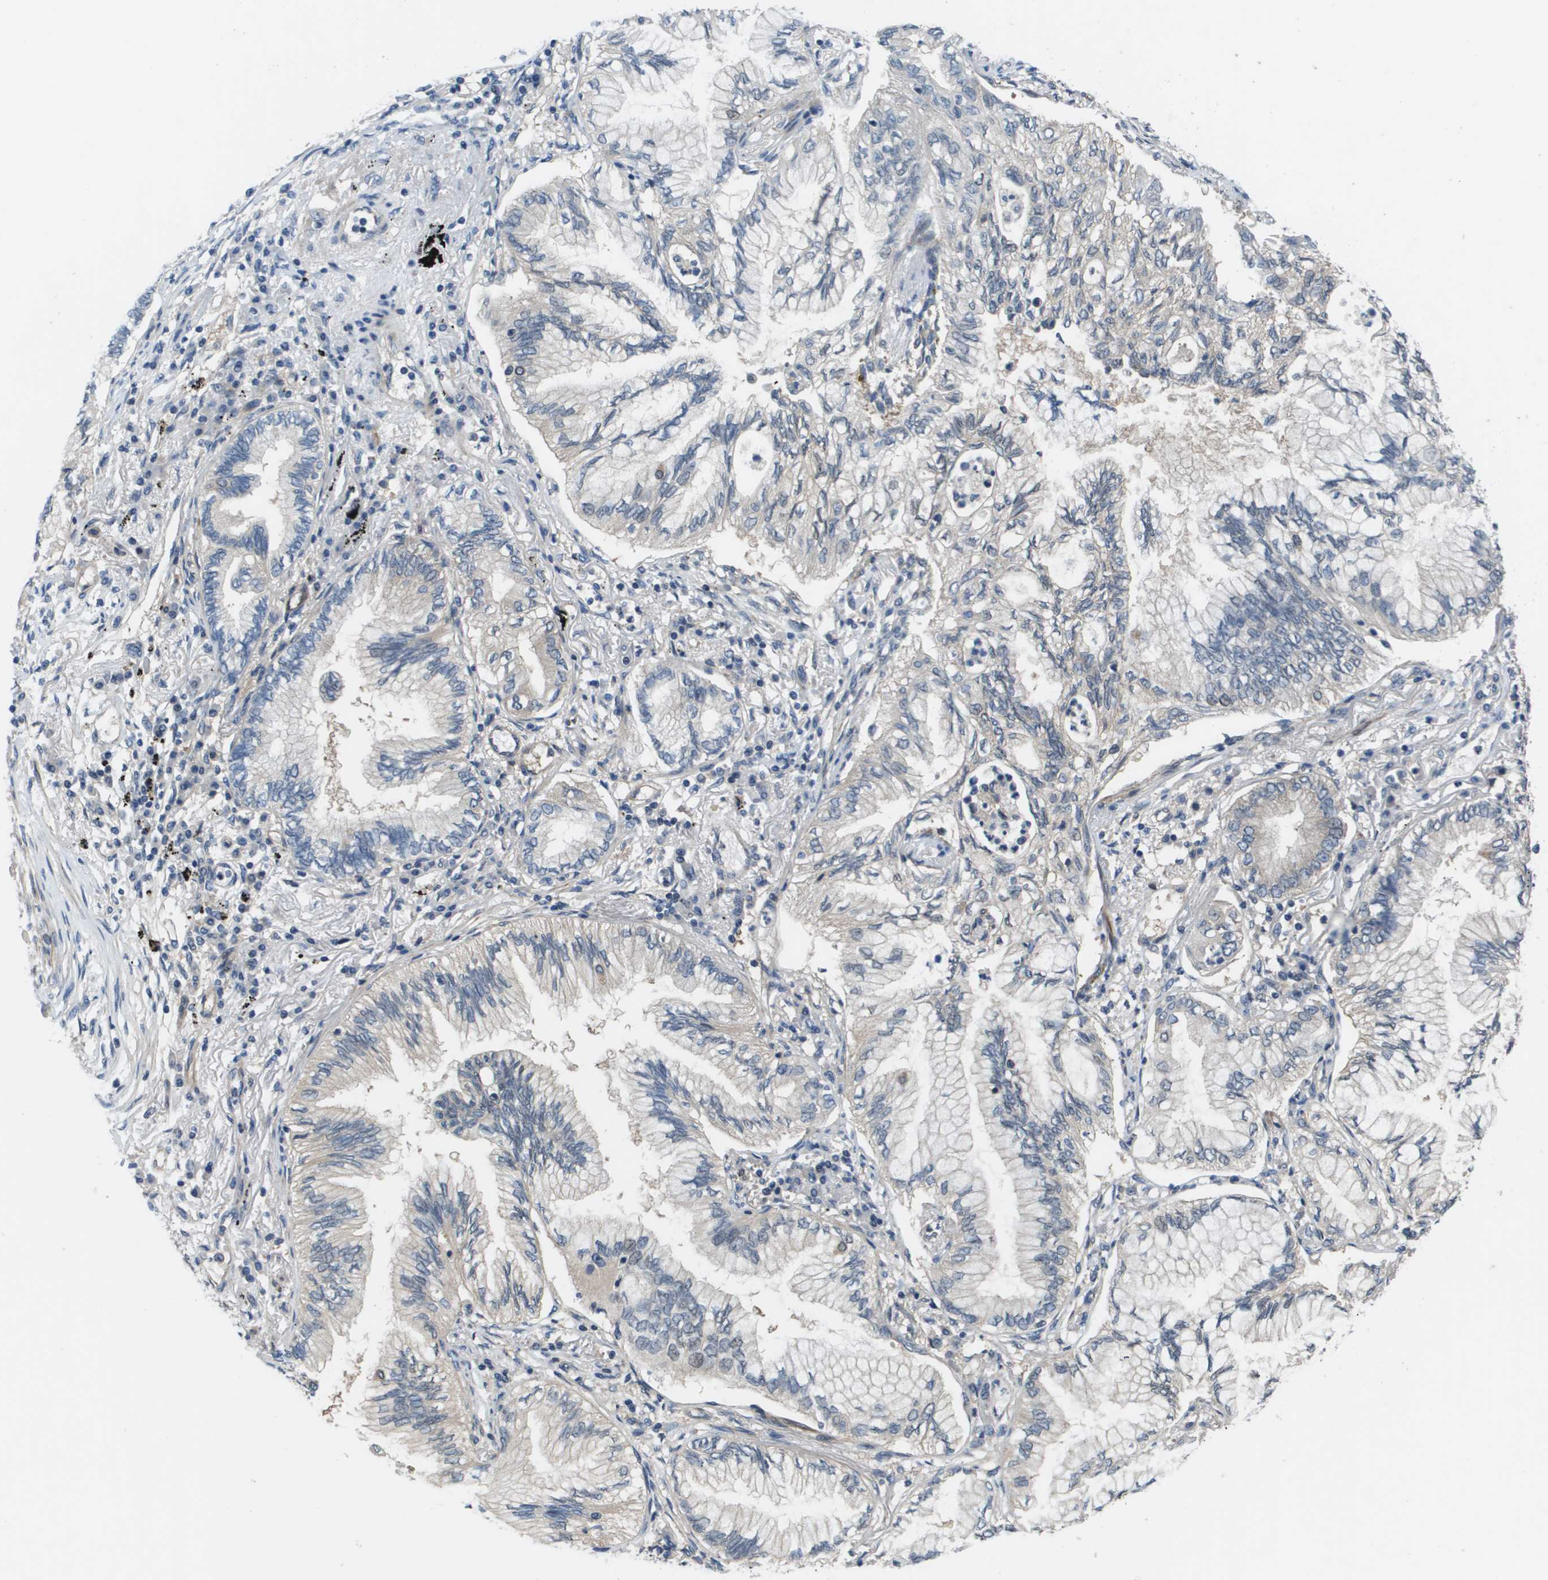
{"staining": {"intensity": "weak", "quantity": "<25%", "location": "cytoplasmic/membranous"}, "tissue": "lung cancer", "cell_type": "Tumor cells", "image_type": "cancer", "snomed": [{"axis": "morphology", "description": "Normal tissue, NOS"}, {"axis": "morphology", "description": "Adenocarcinoma, NOS"}, {"axis": "topography", "description": "Bronchus"}, {"axis": "topography", "description": "Lung"}], "caption": "Immunohistochemistry (IHC) photomicrograph of human adenocarcinoma (lung) stained for a protein (brown), which exhibits no positivity in tumor cells.", "gene": "ENPP5", "patient": {"sex": "female", "age": 70}}